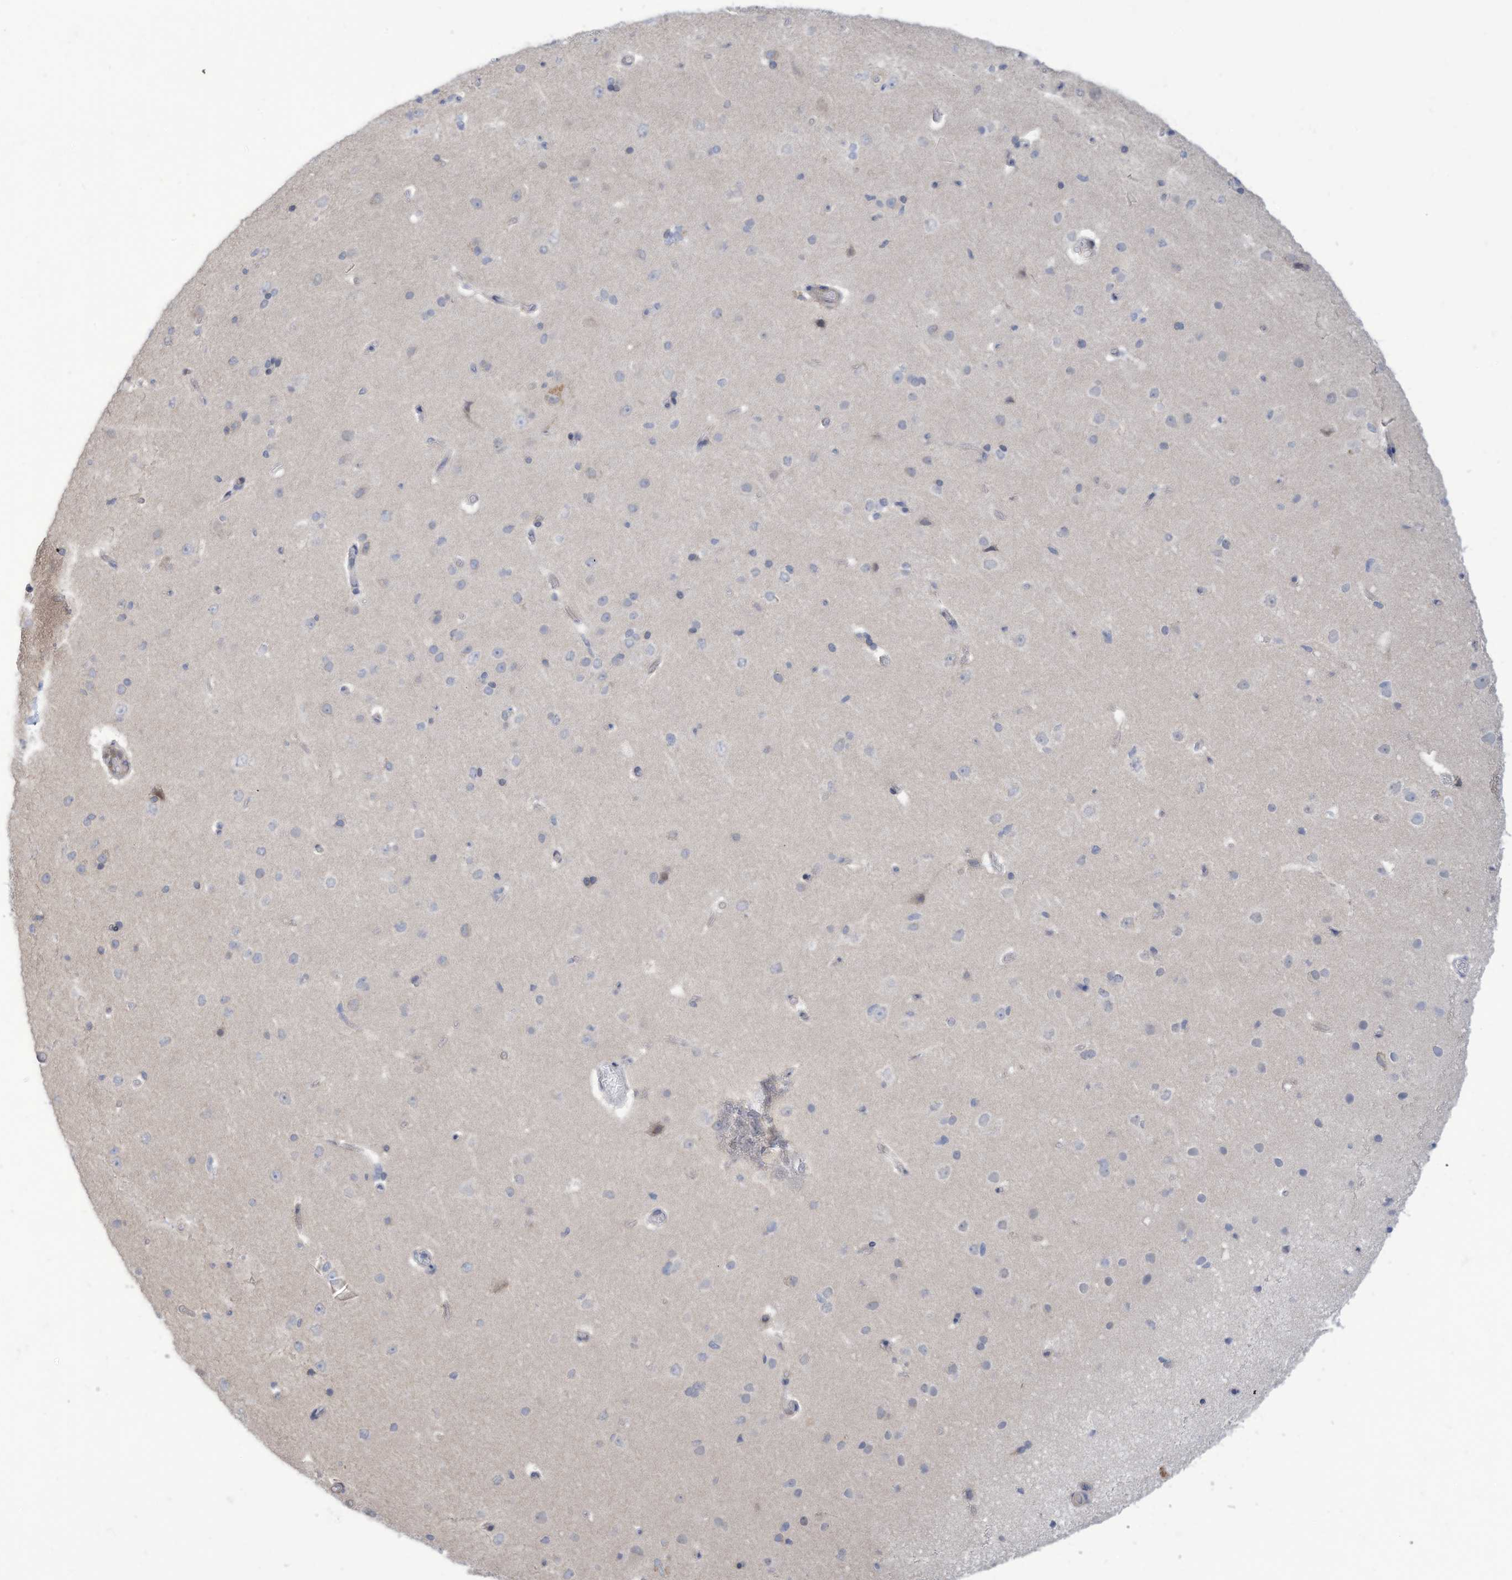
{"staining": {"intensity": "negative", "quantity": "none", "location": "none"}, "tissue": "cerebral cortex", "cell_type": "Endothelial cells", "image_type": "normal", "snomed": [{"axis": "morphology", "description": "Normal tissue, NOS"}, {"axis": "topography", "description": "Cerebral cortex"}], "caption": "This is an immunohistochemistry photomicrograph of unremarkable cerebral cortex. There is no expression in endothelial cells.", "gene": "ZNF292", "patient": {"sex": "male", "age": 34}}